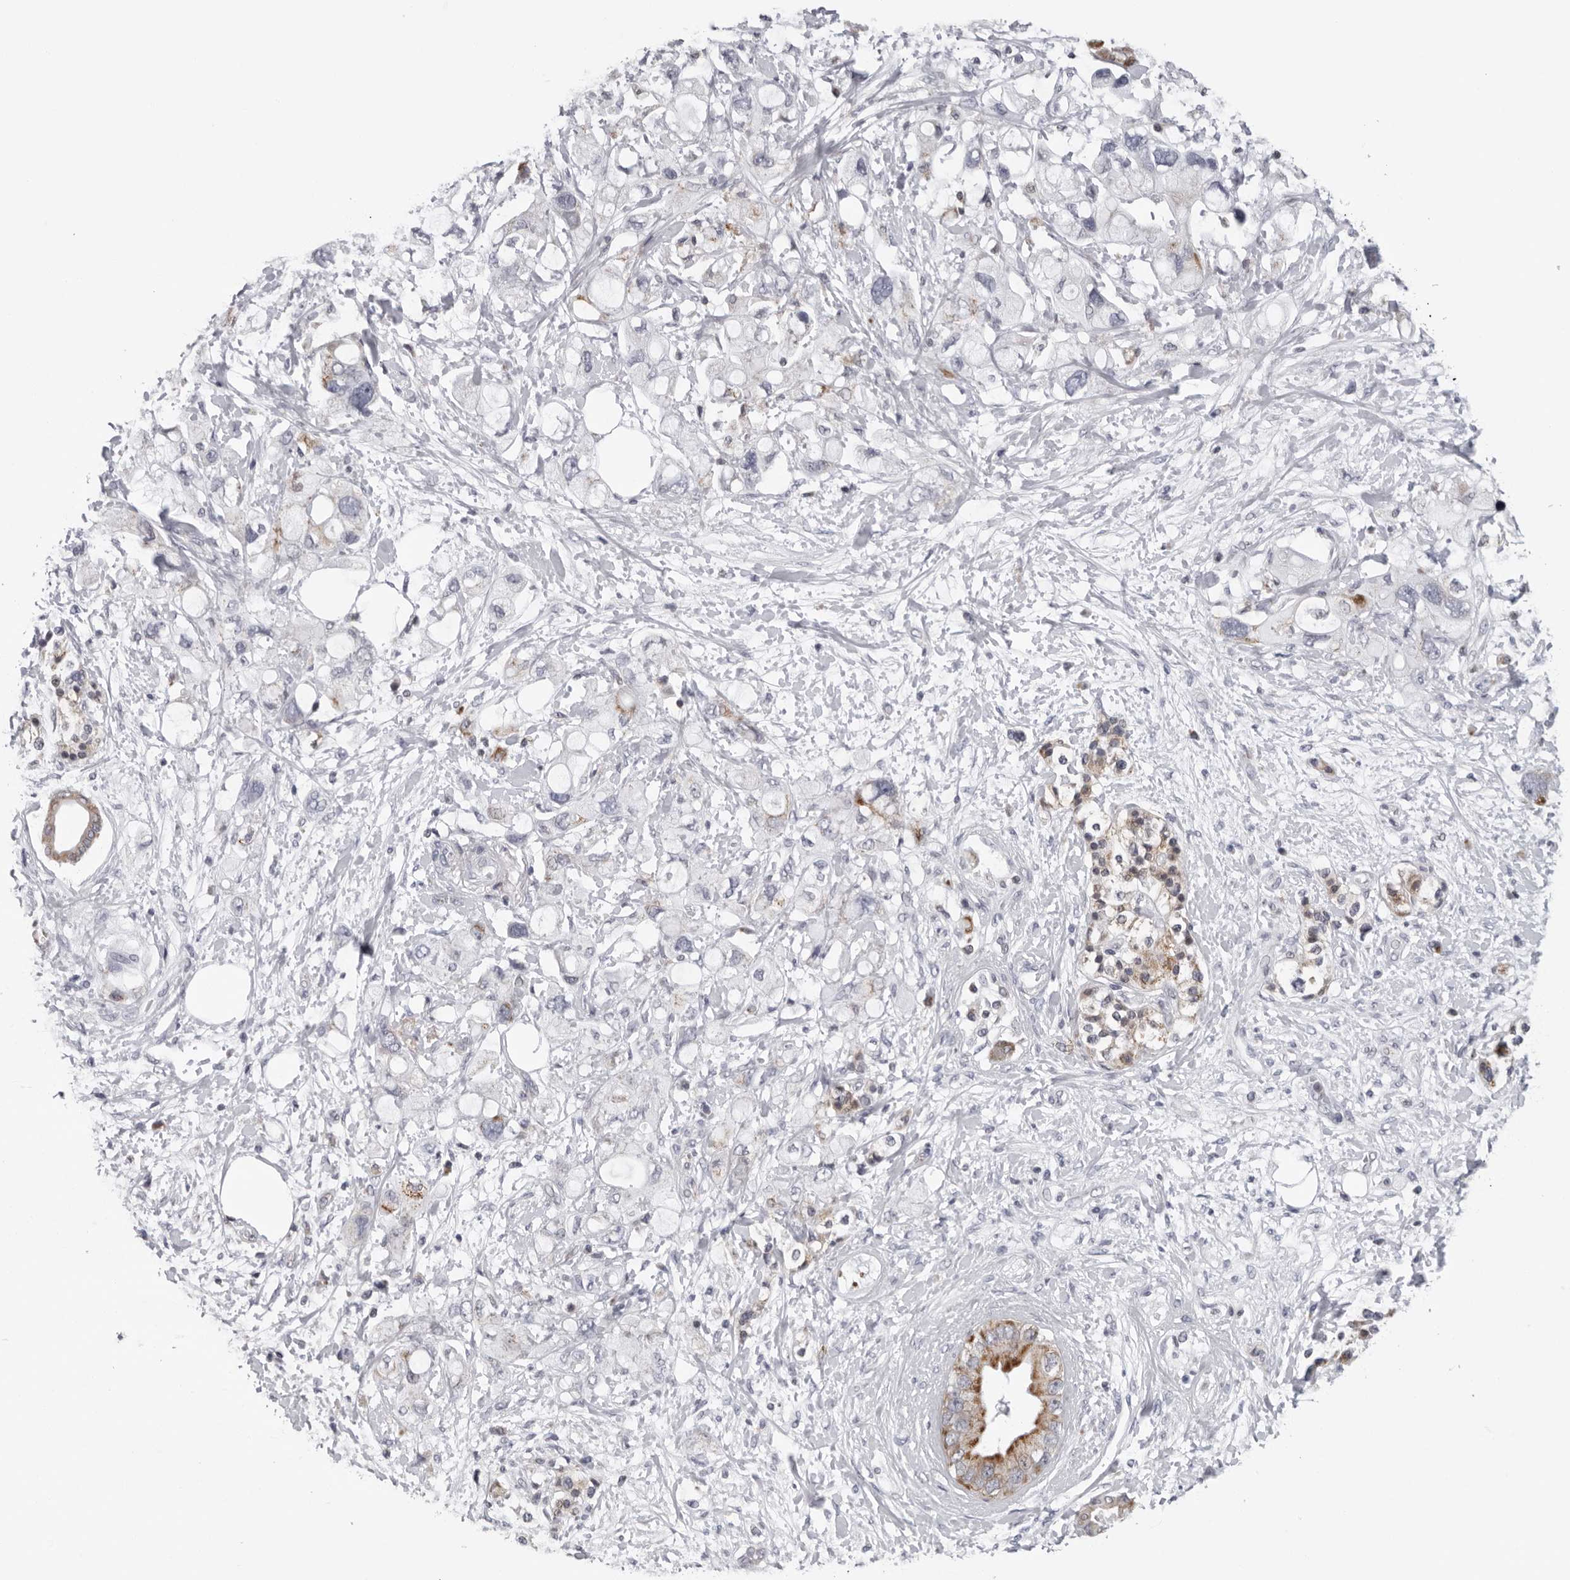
{"staining": {"intensity": "negative", "quantity": "none", "location": "none"}, "tissue": "pancreatic cancer", "cell_type": "Tumor cells", "image_type": "cancer", "snomed": [{"axis": "morphology", "description": "Adenocarcinoma, NOS"}, {"axis": "topography", "description": "Pancreas"}], "caption": "IHC micrograph of pancreatic cancer (adenocarcinoma) stained for a protein (brown), which shows no positivity in tumor cells. The staining is performed using DAB (3,3'-diaminobenzidine) brown chromogen with nuclei counter-stained in using hematoxylin.", "gene": "CPT2", "patient": {"sex": "female", "age": 56}}